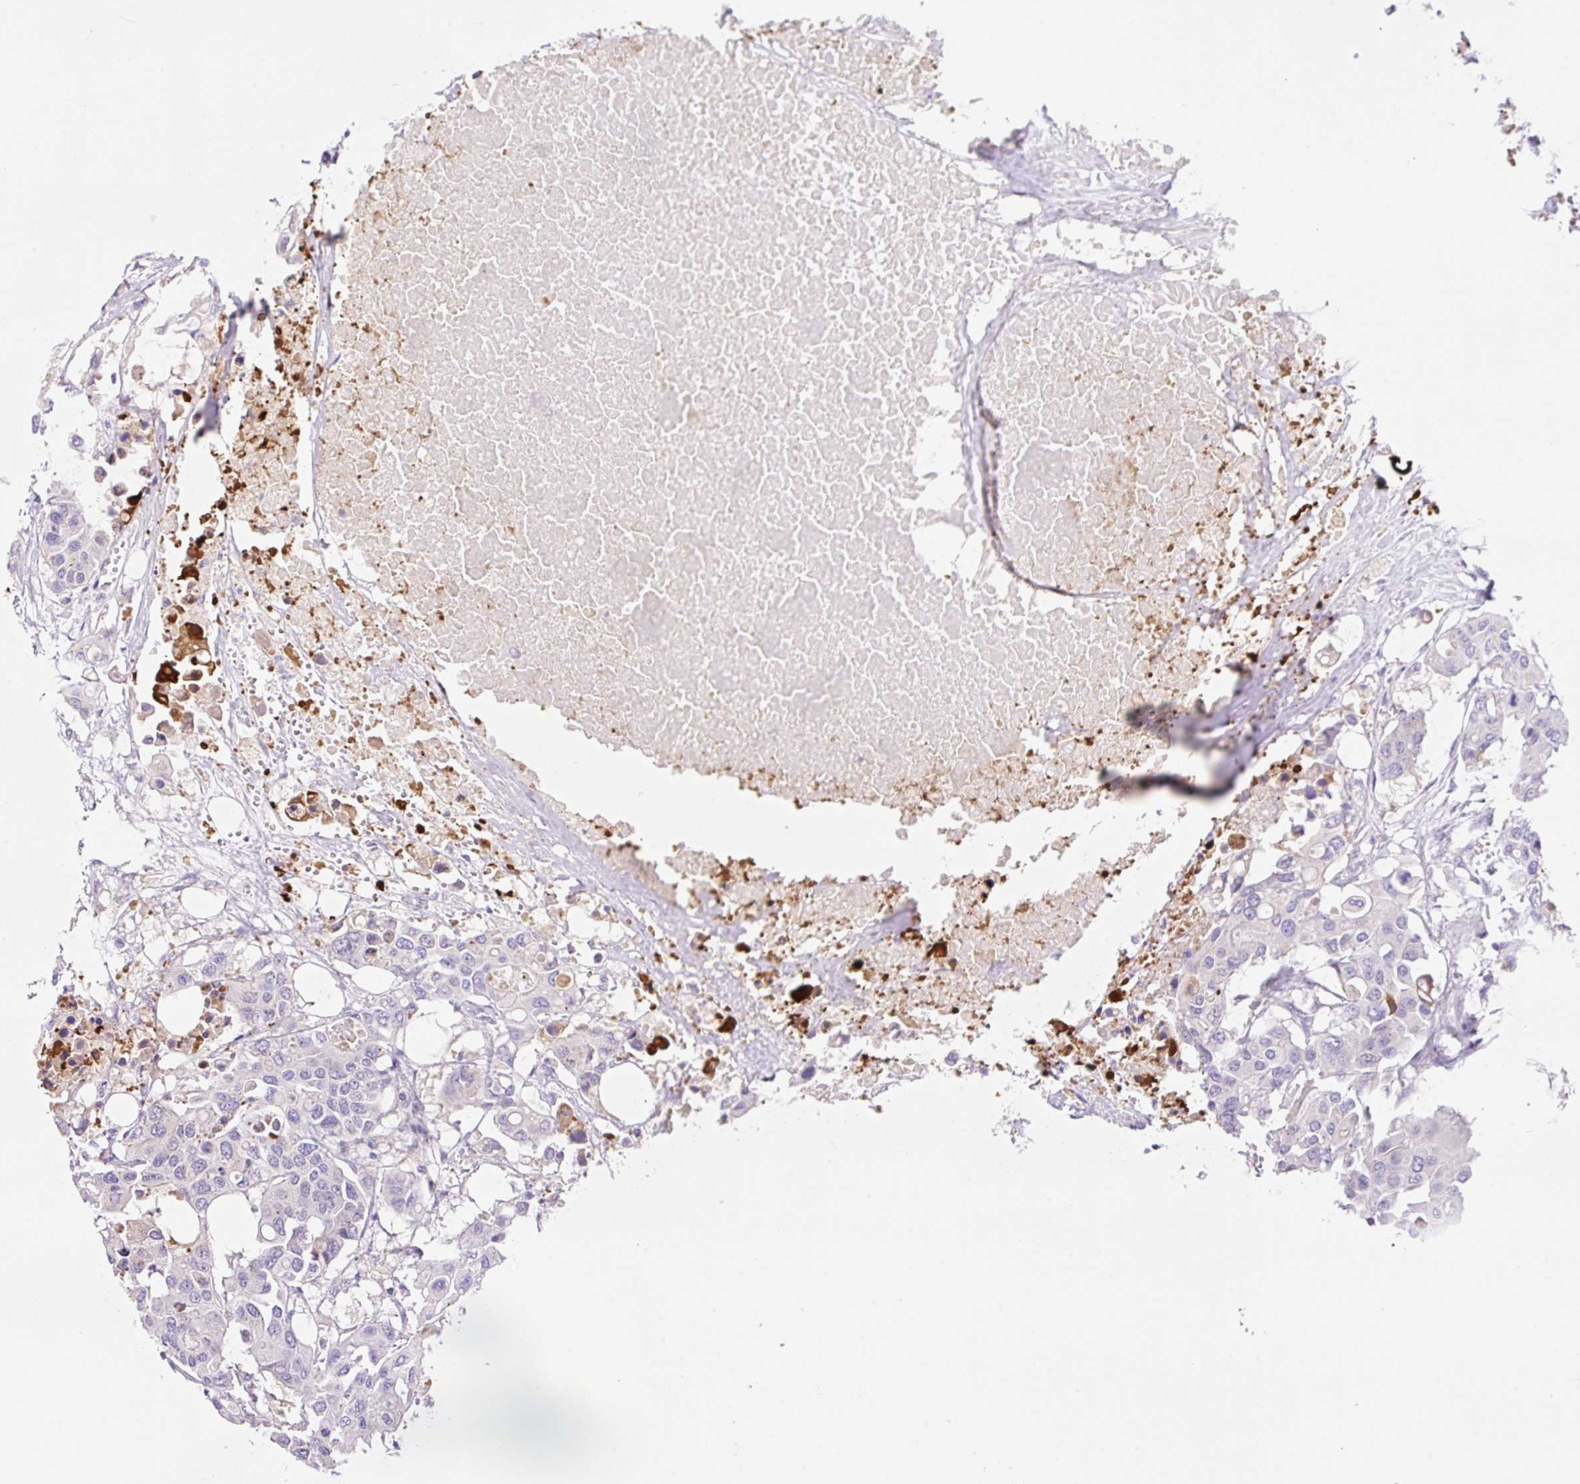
{"staining": {"intensity": "negative", "quantity": "none", "location": "none"}, "tissue": "colorectal cancer", "cell_type": "Tumor cells", "image_type": "cancer", "snomed": [{"axis": "morphology", "description": "Adenocarcinoma, NOS"}, {"axis": "topography", "description": "Colon"}], "caption": "Colorectal cancer was stained to show a protein in brown. There is no significant positivity in tumor cells.", "gene": "NDST3", "patient": {"sex": "male", "age": 77}}